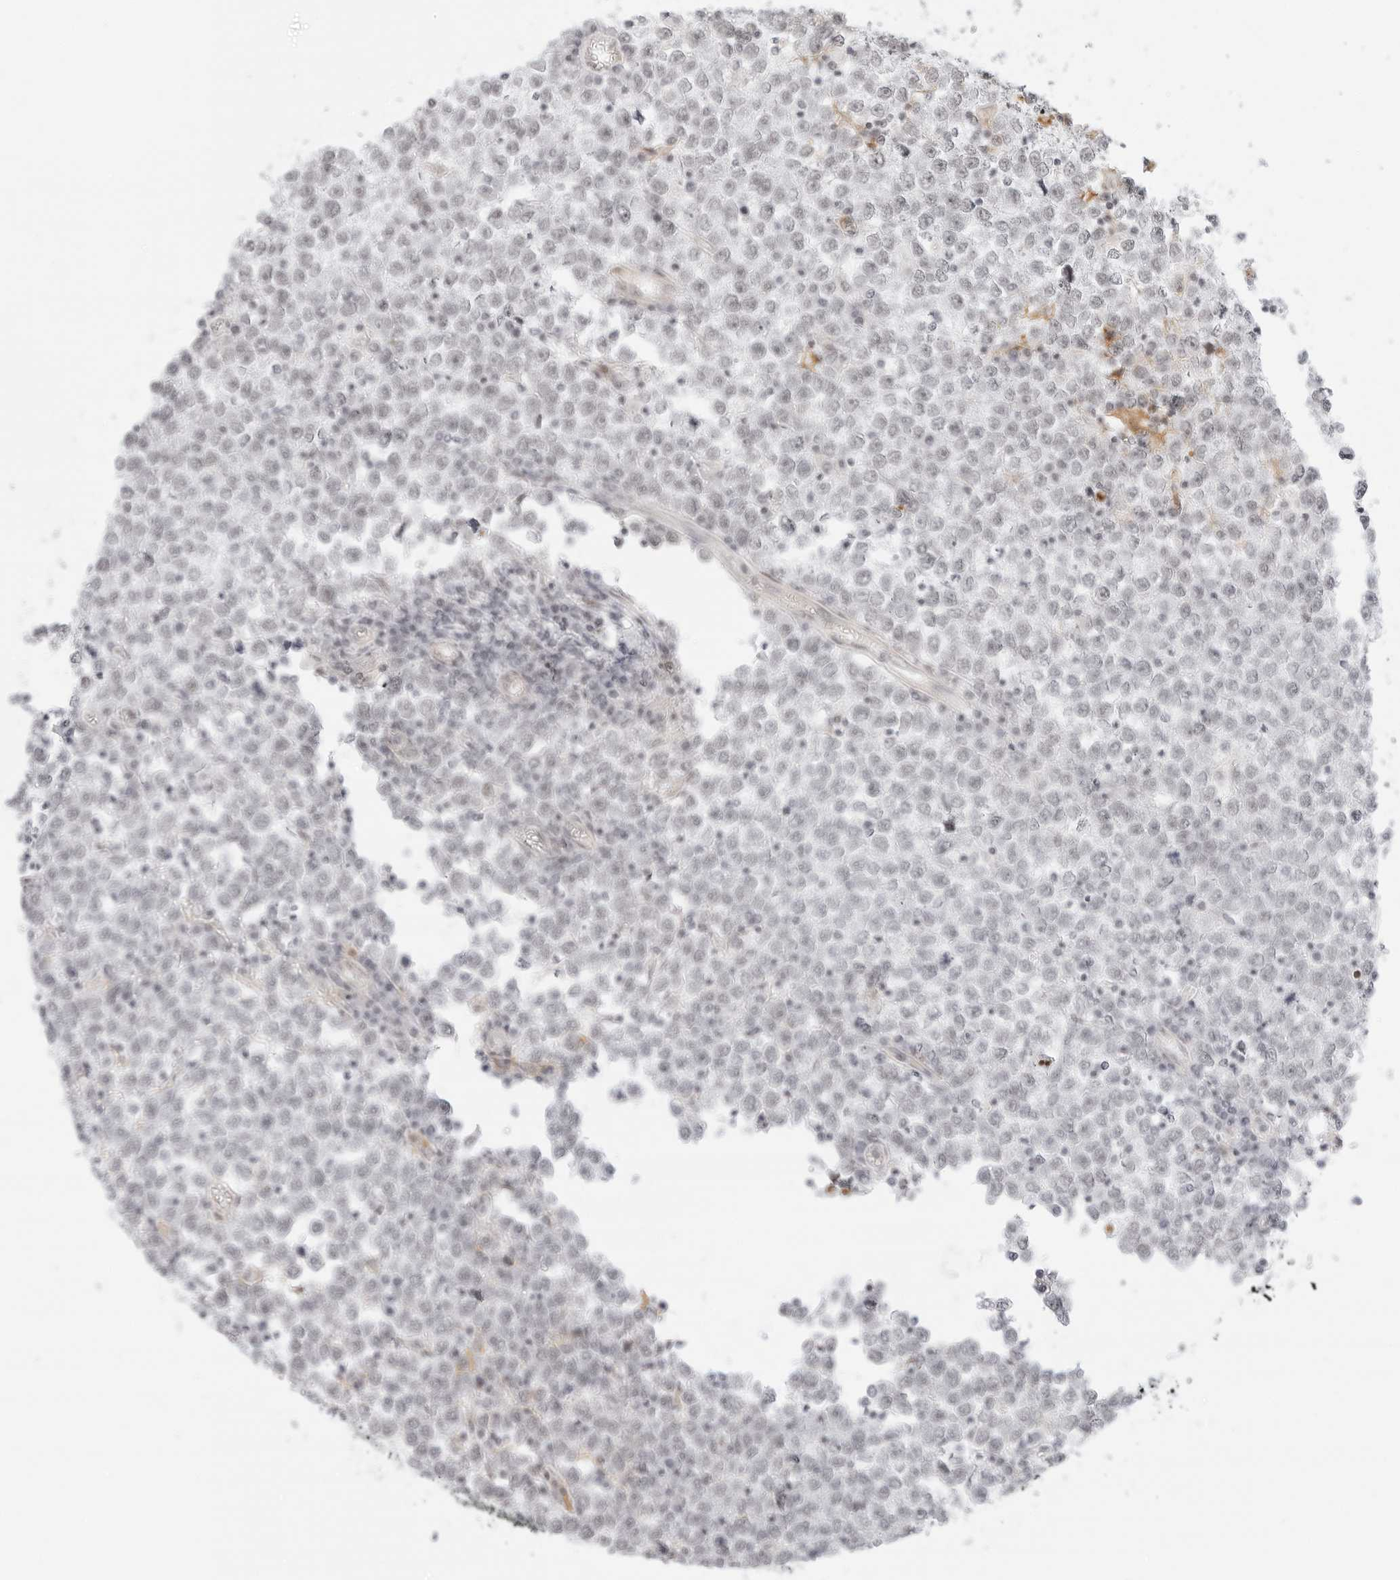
{"staining": {"intensity": "negative", "quantity": "none", "location": "none"}, "tissue": "testis cancer", "cell_type": "Tumor cells", "image_type": "cancer", "snomed": [{"axis": "morphology", "description": "Seminoma, NOS"}, {"axis": "topography", "description": "Testis"}], "caption": "Histopathology image shows no significant protein positivity in tumor cells of testis cancer (seminoma).", "gene": "TCIM", "patient": {"sex": "male", "age": 65}}